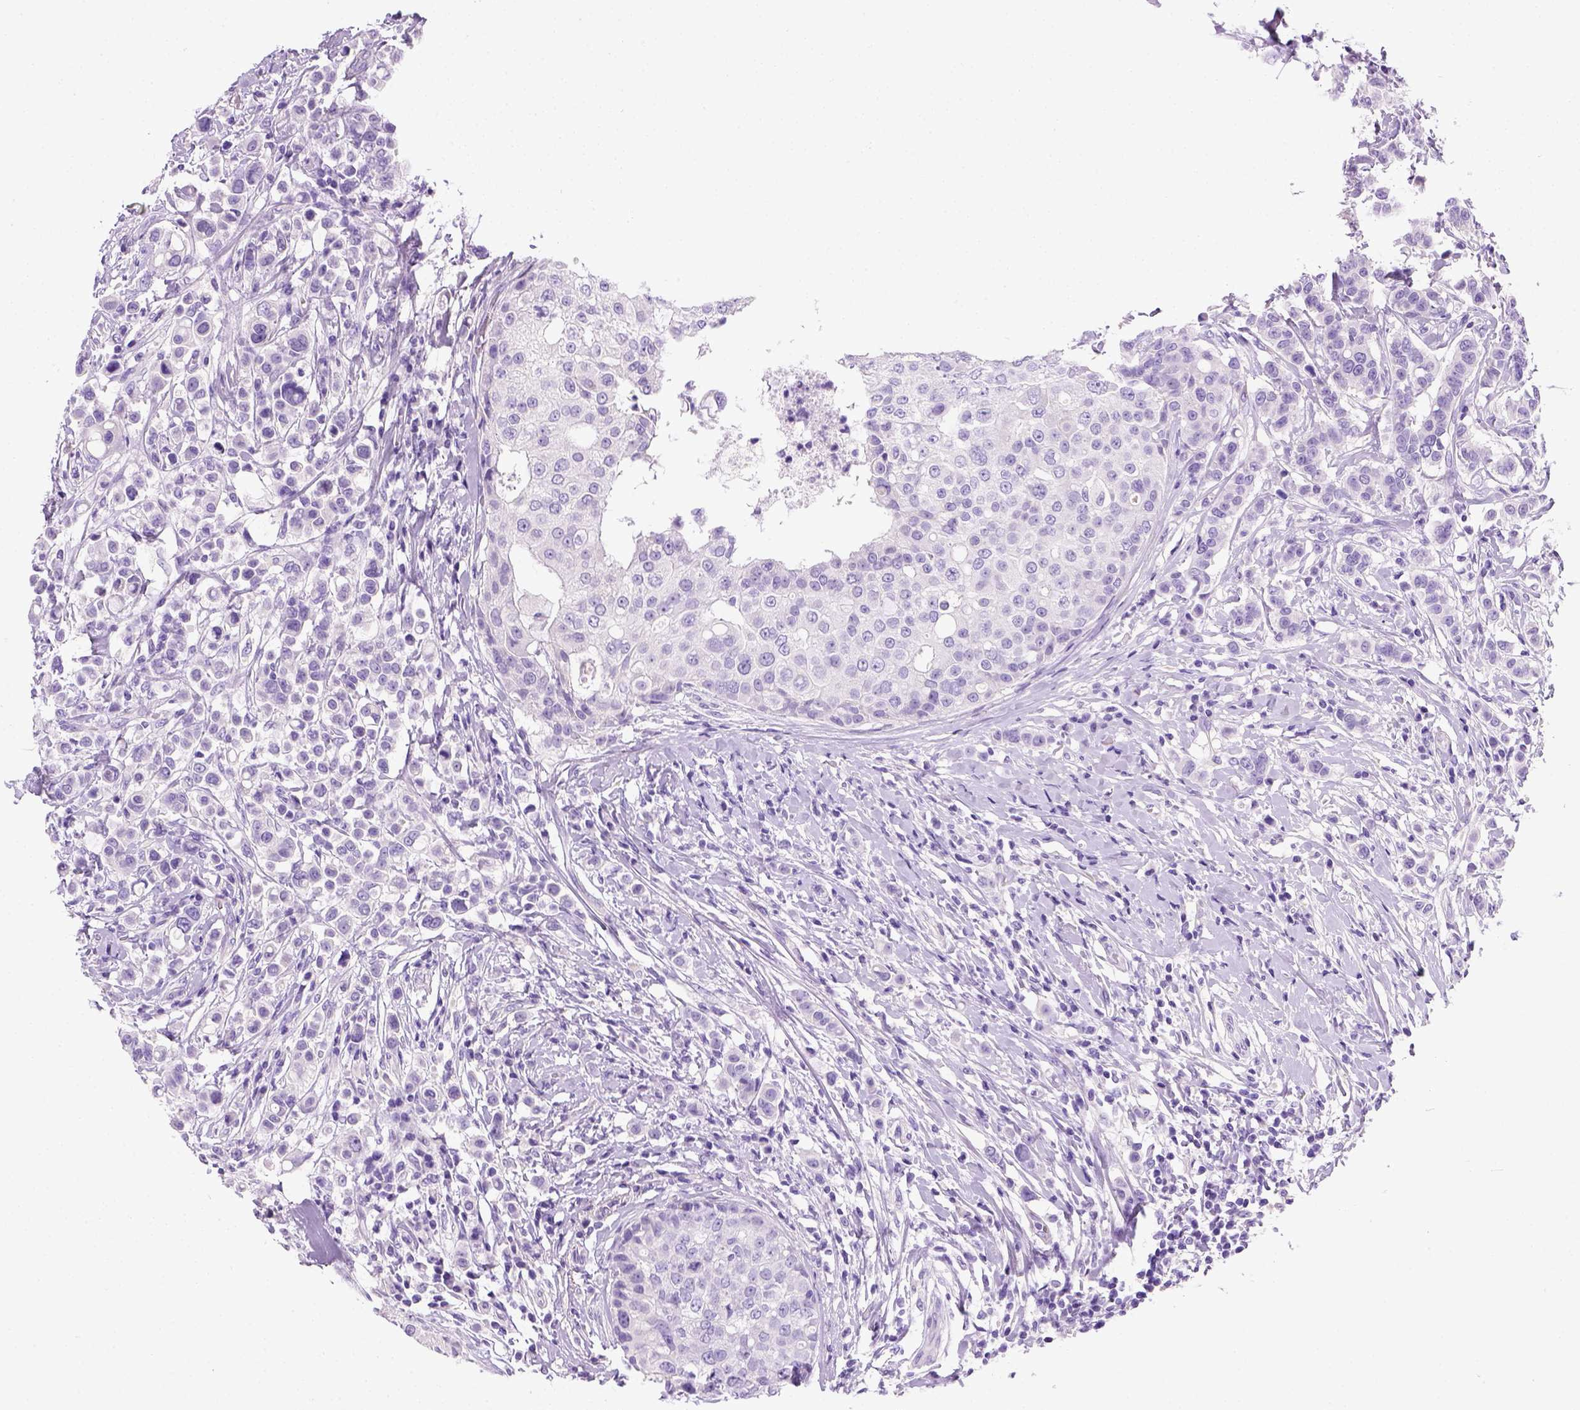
{"staining": {"intensity": "negative", "quantity": "none", "location": "none"}, "tissue": "breast cancer", "cell_type": "Tumor cells", "image_type": "cancer", "snomed": [{"axis": "morphology", "description": "Duct carcinoma"}, {"axis": "topography", "description": "Breast"}], "caption": "An IHC histopathology image of breast cancer (infiltrating ductal carcinoma) is shown. There is no staining in tumor cells of breast cancer (infiltrating ductal carcinoma). (DAB immunohistochemistry (IHC), high magnification).", "gene": "KRT71", "patient": {"sex": "female", "age": 27}}